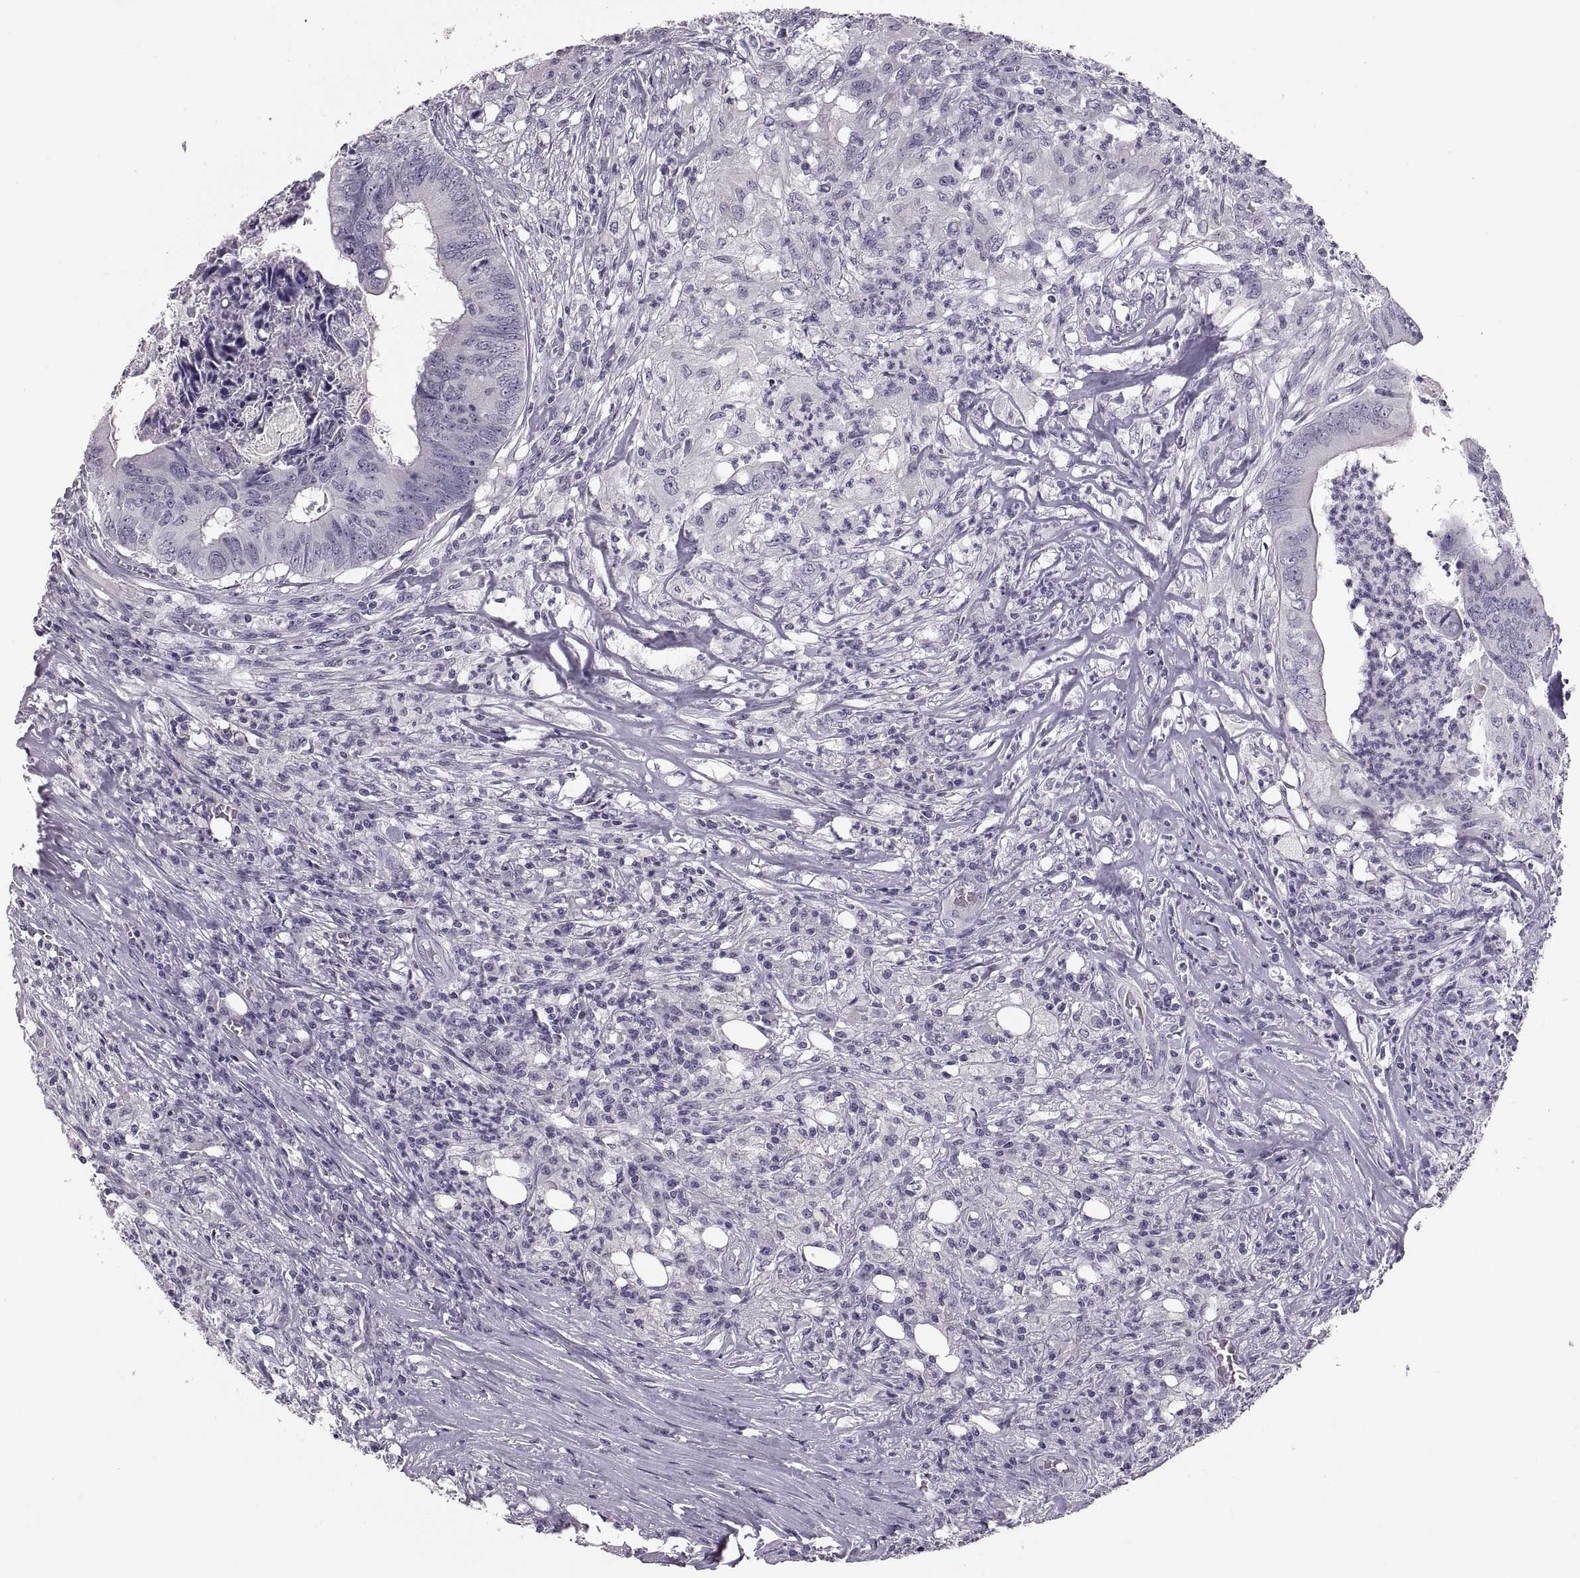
{"staining": {"intensity": "negative", "quantity": "none", "location": "none"}, "tissue": "colorectal cancer", "cell_type": "Tumor cells", "image_type": "cancer", "snomed": [{"axis": "morphology", "description": "Adenocarcinoma, NOS"}, {"axis": "topography", "description": "Colon"}], "caption": "The photomicrograph reveals no staining of tumor cells in colorectal cancer (adenocarcinoma).", "gene": "ADH6", "patient": {"sex": "male", "age": 84}}